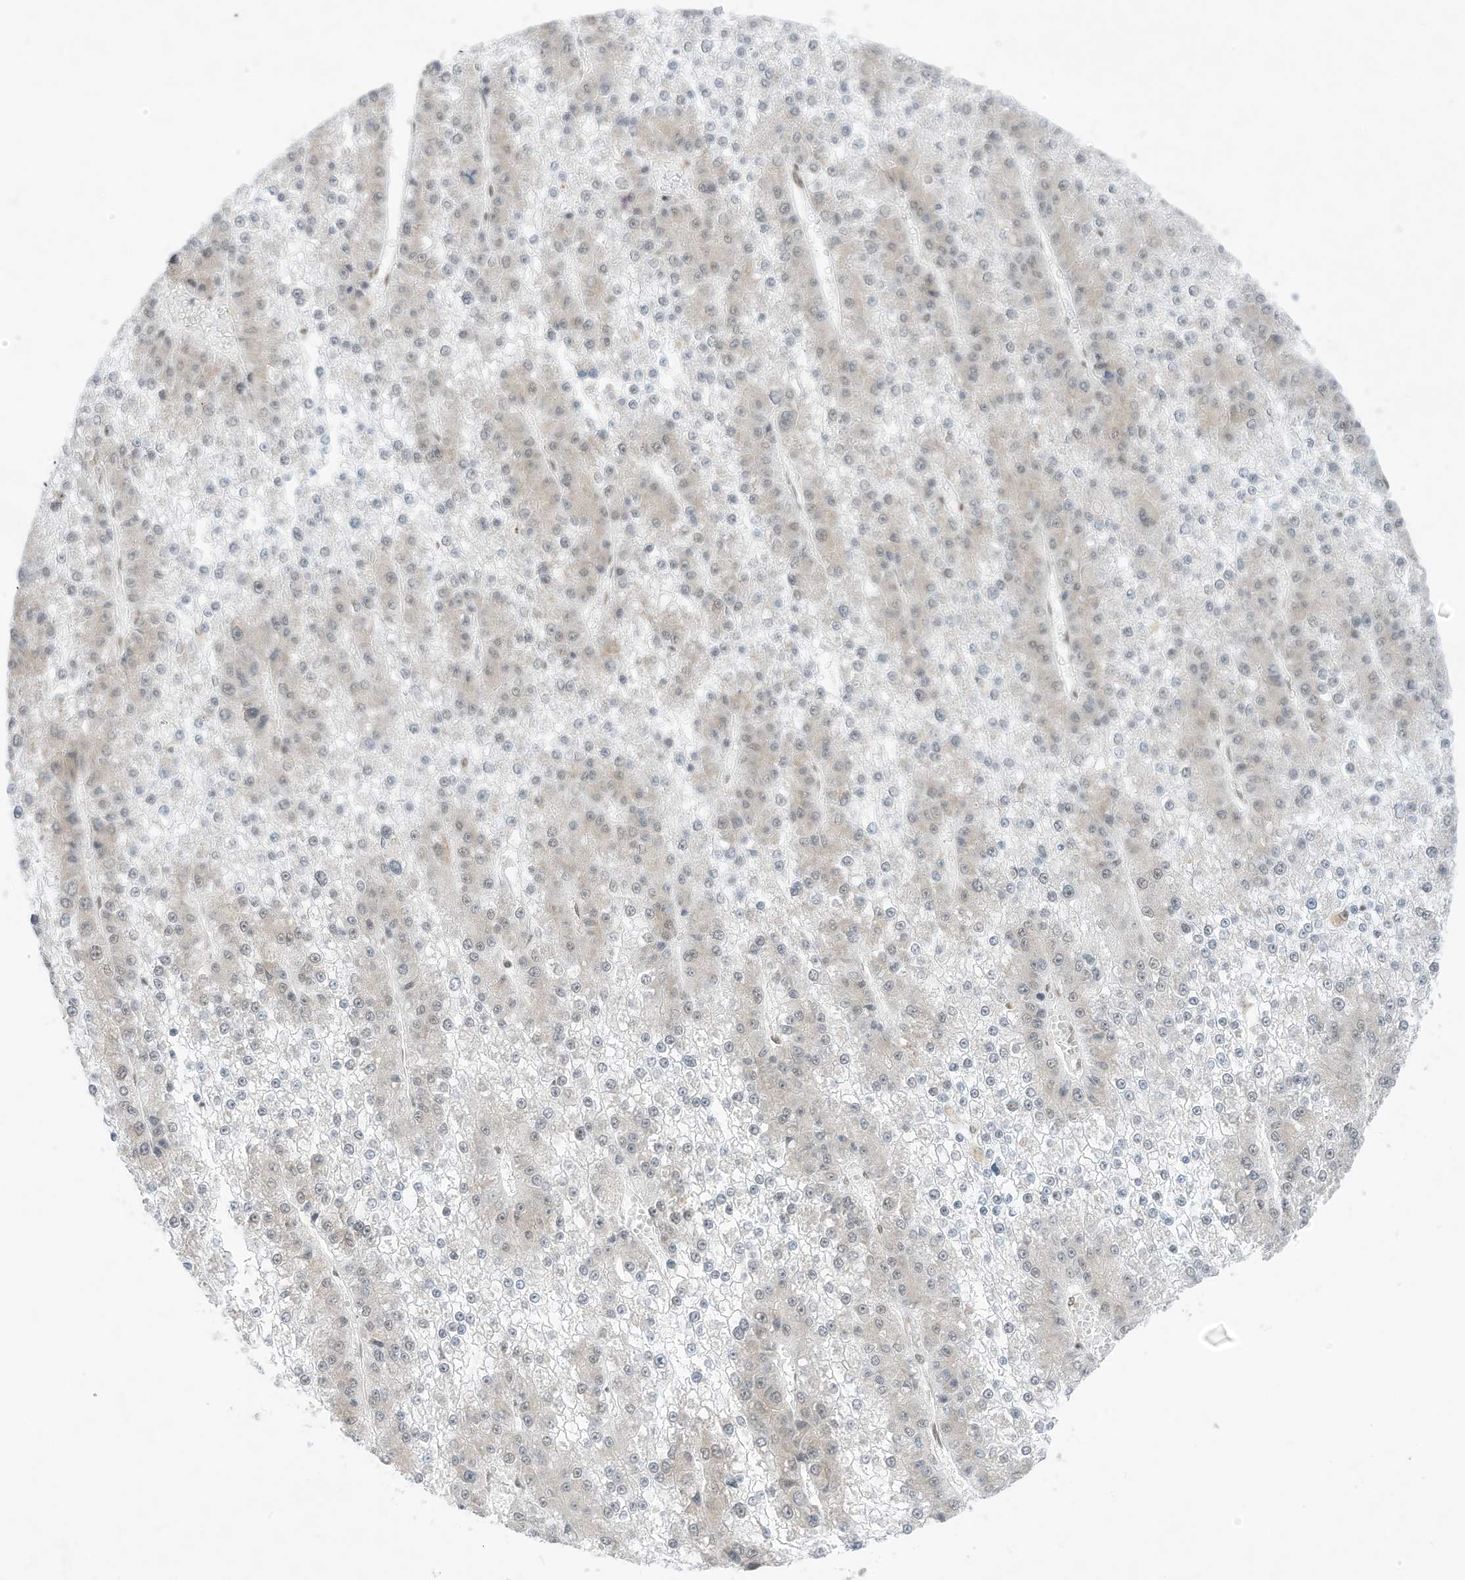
{"staining": {"intensity": "negative", "quantity": "none", "location": "none"}, "tissue": "liver cancer", "cell_type": "Tumor cells", "image_type": "cancer", "snomed": [{"axis": "morphology", "description": "Carcinoma, Hepatocellular, NOS"}, {"axis": "topography", "description": "Liver"}], "caption": "Micrograph shows no protein staining in tumor cells of liver hepatocellular carcinoma tissue. The staining is performed using DAB brown chromogen with nuclei counter-stained in using hematoxylin.", "gene": "AURKAIP1", "patient": {"sex": "female", "age": 73}}